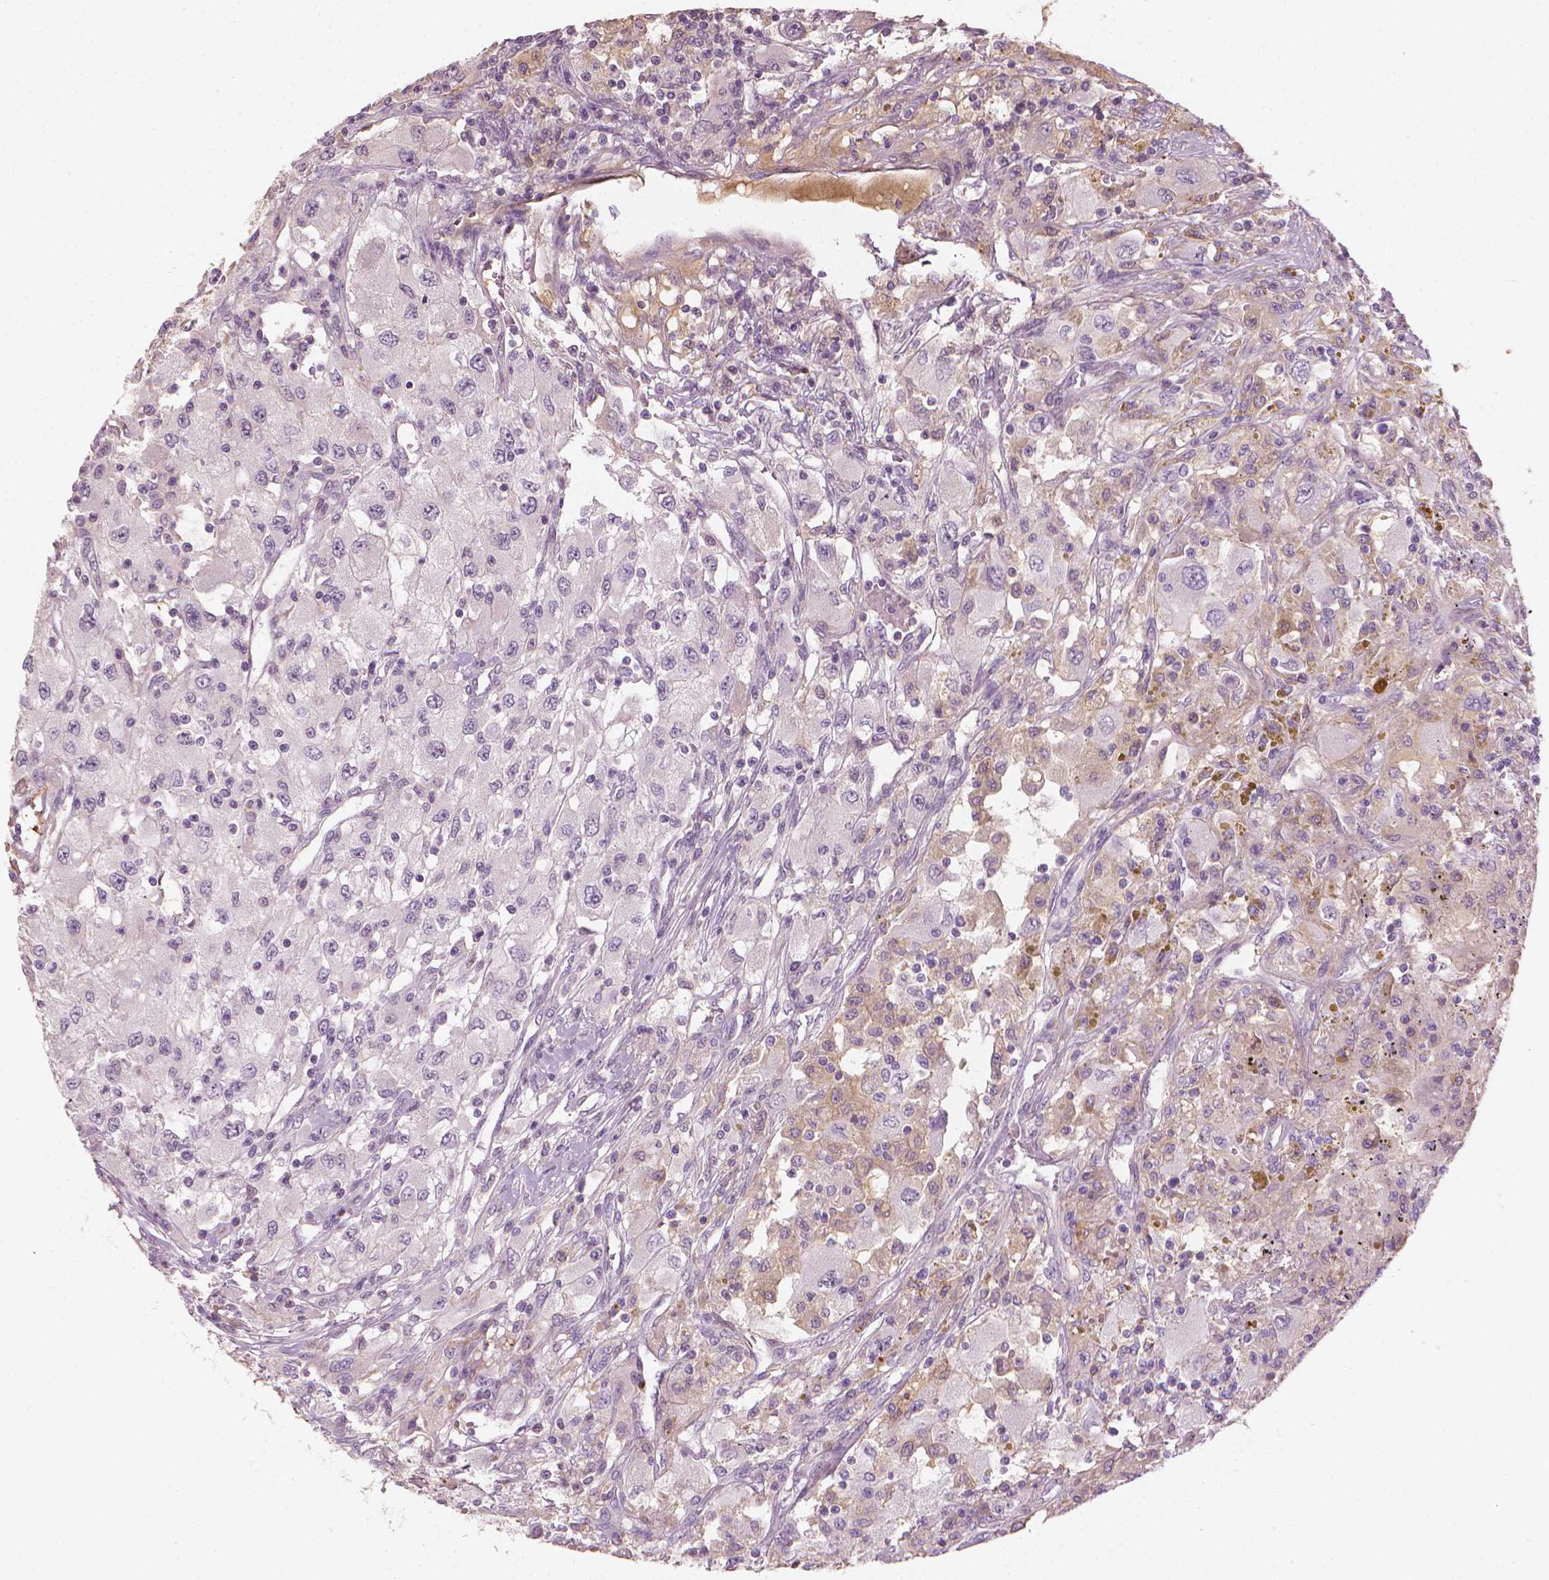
{"staining": {"intensity": "negative", "quantity": "none", "location": "none"}, "tissue": "renal cancer", "cell_type": "Tumor cells", "image_type": "cancer", "snomed": [{"axis": "morphology", "description": "Adenocarcinoma, NOS"}, {"axis": "topography", "description": "Kidney"}], "caption": "Renal cancer was stained to show a protein in brown. There is no significant staining in tumor cells. Nuclei are stained in blue.", "gene": "SAXO2", "patient": {"sex": "female", "age": 67}}